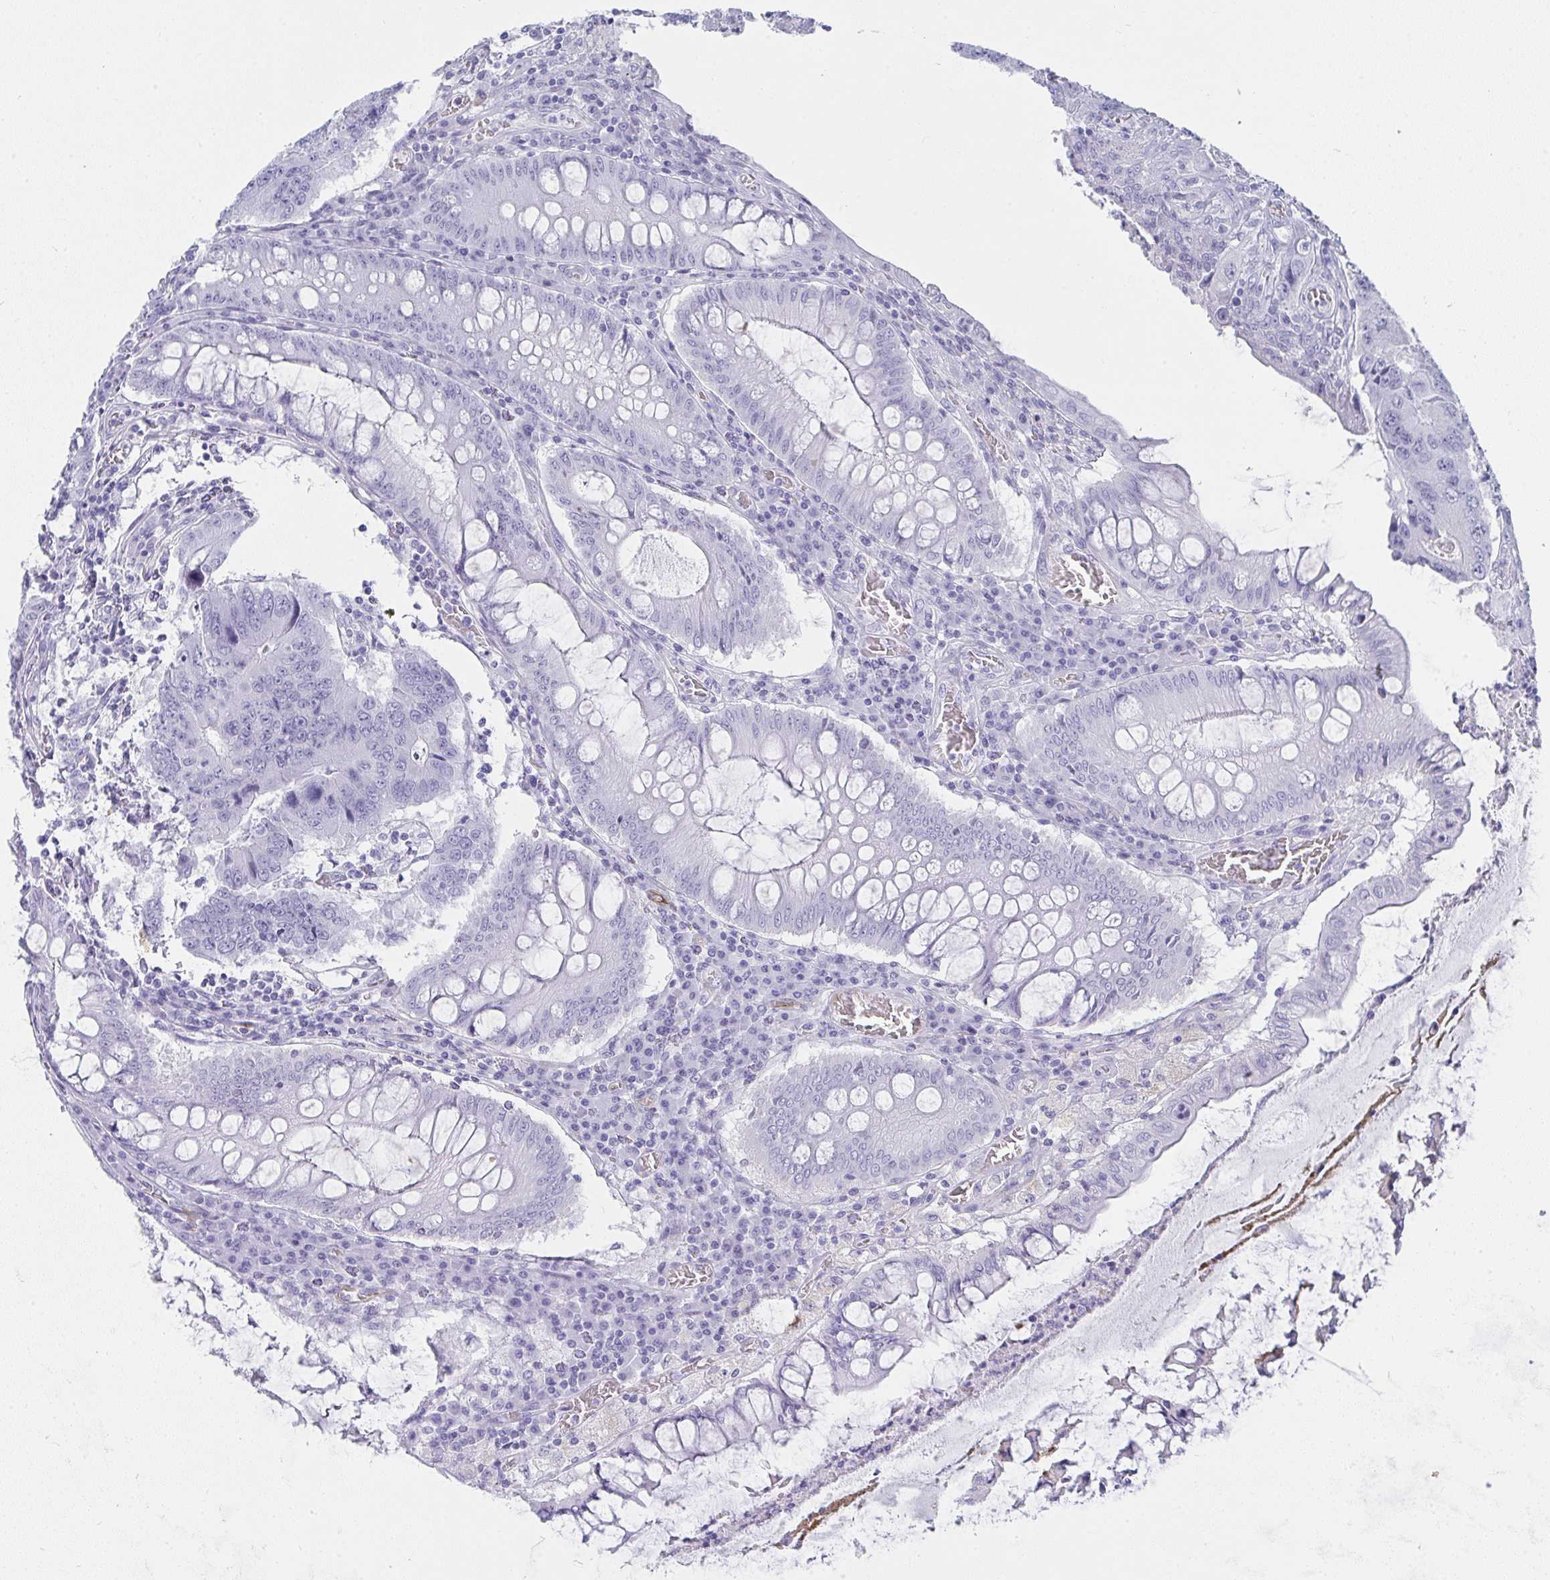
{"staining": {"intensity": "negative", "quantity": "none", "location": "none"}, "tissue": "colorectal cancer", "cell_type": "Tumor cells", "image_type": "cancer", "snomed": [{"axis": "morphology", "description": "Adenocarcinoma, NOS"}, {"axis": "topography", "description": "Colon"}], "caption": "IHC of human adenocarcinoma (colorectal) demonstrates no positivity in tumor cells.", "gene": "PRND", "patient": {"sex": "male", "age": 53}}